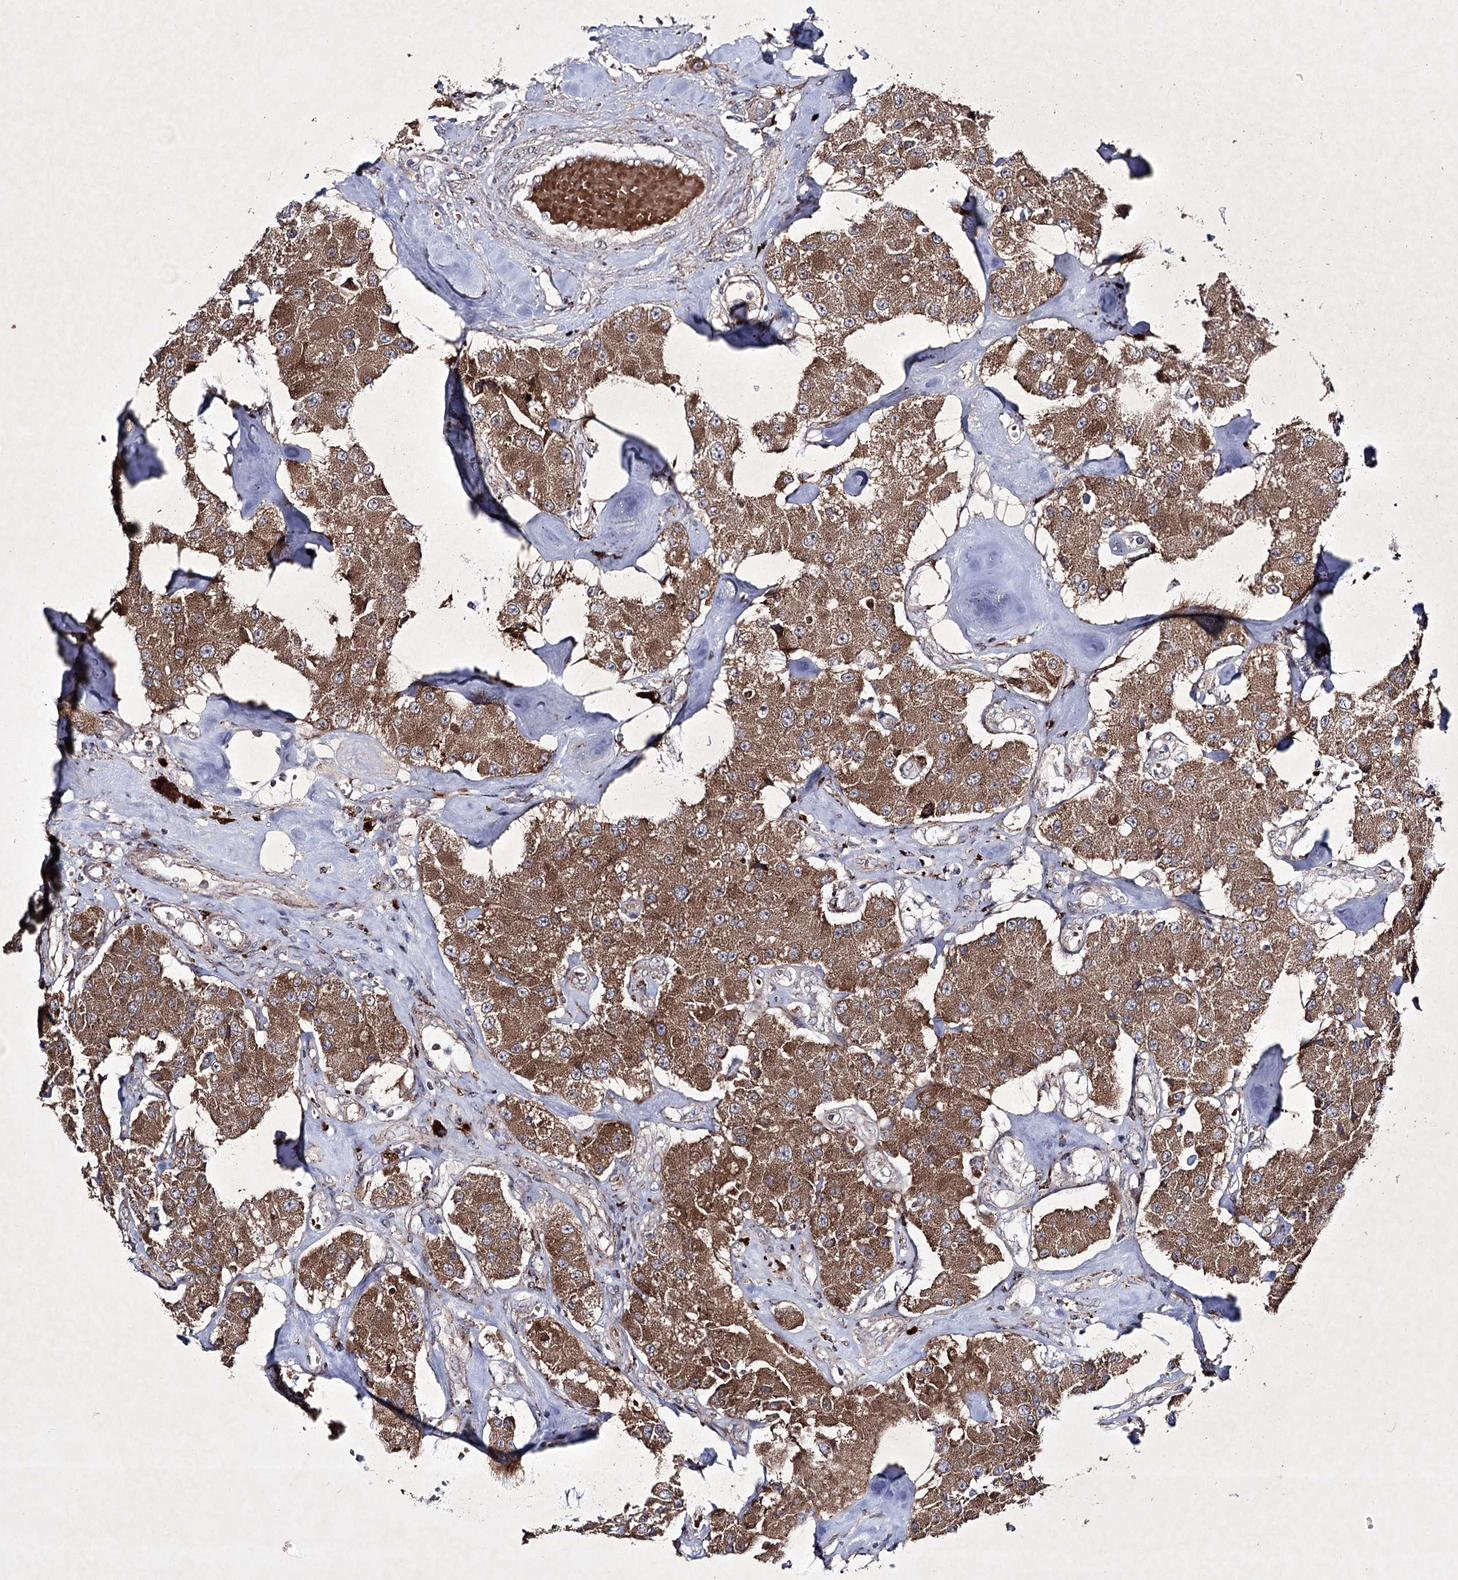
{"staining": {"intensity": "moderate", "quantity": ">75%", "location": "cytoplasmic/membranous"}, "tissue": "carcinoid", "cell_type": "Tumor cells", "image_type": "cancer", "snomed": [{"axis": "morphology", "description": "Carcinoid, malignant, NOS"}, {"axis": "topography", "description": "Pancreas"}], "caption": "DAB immunohistochemical staining of human carcinoid (malignant) demonstrates moderate cytoplasmic/membranous protein positivity in approximately >75% of tumor cells.", "gene": "ALG9", "patient": {"sex": "male", "age": 41}}